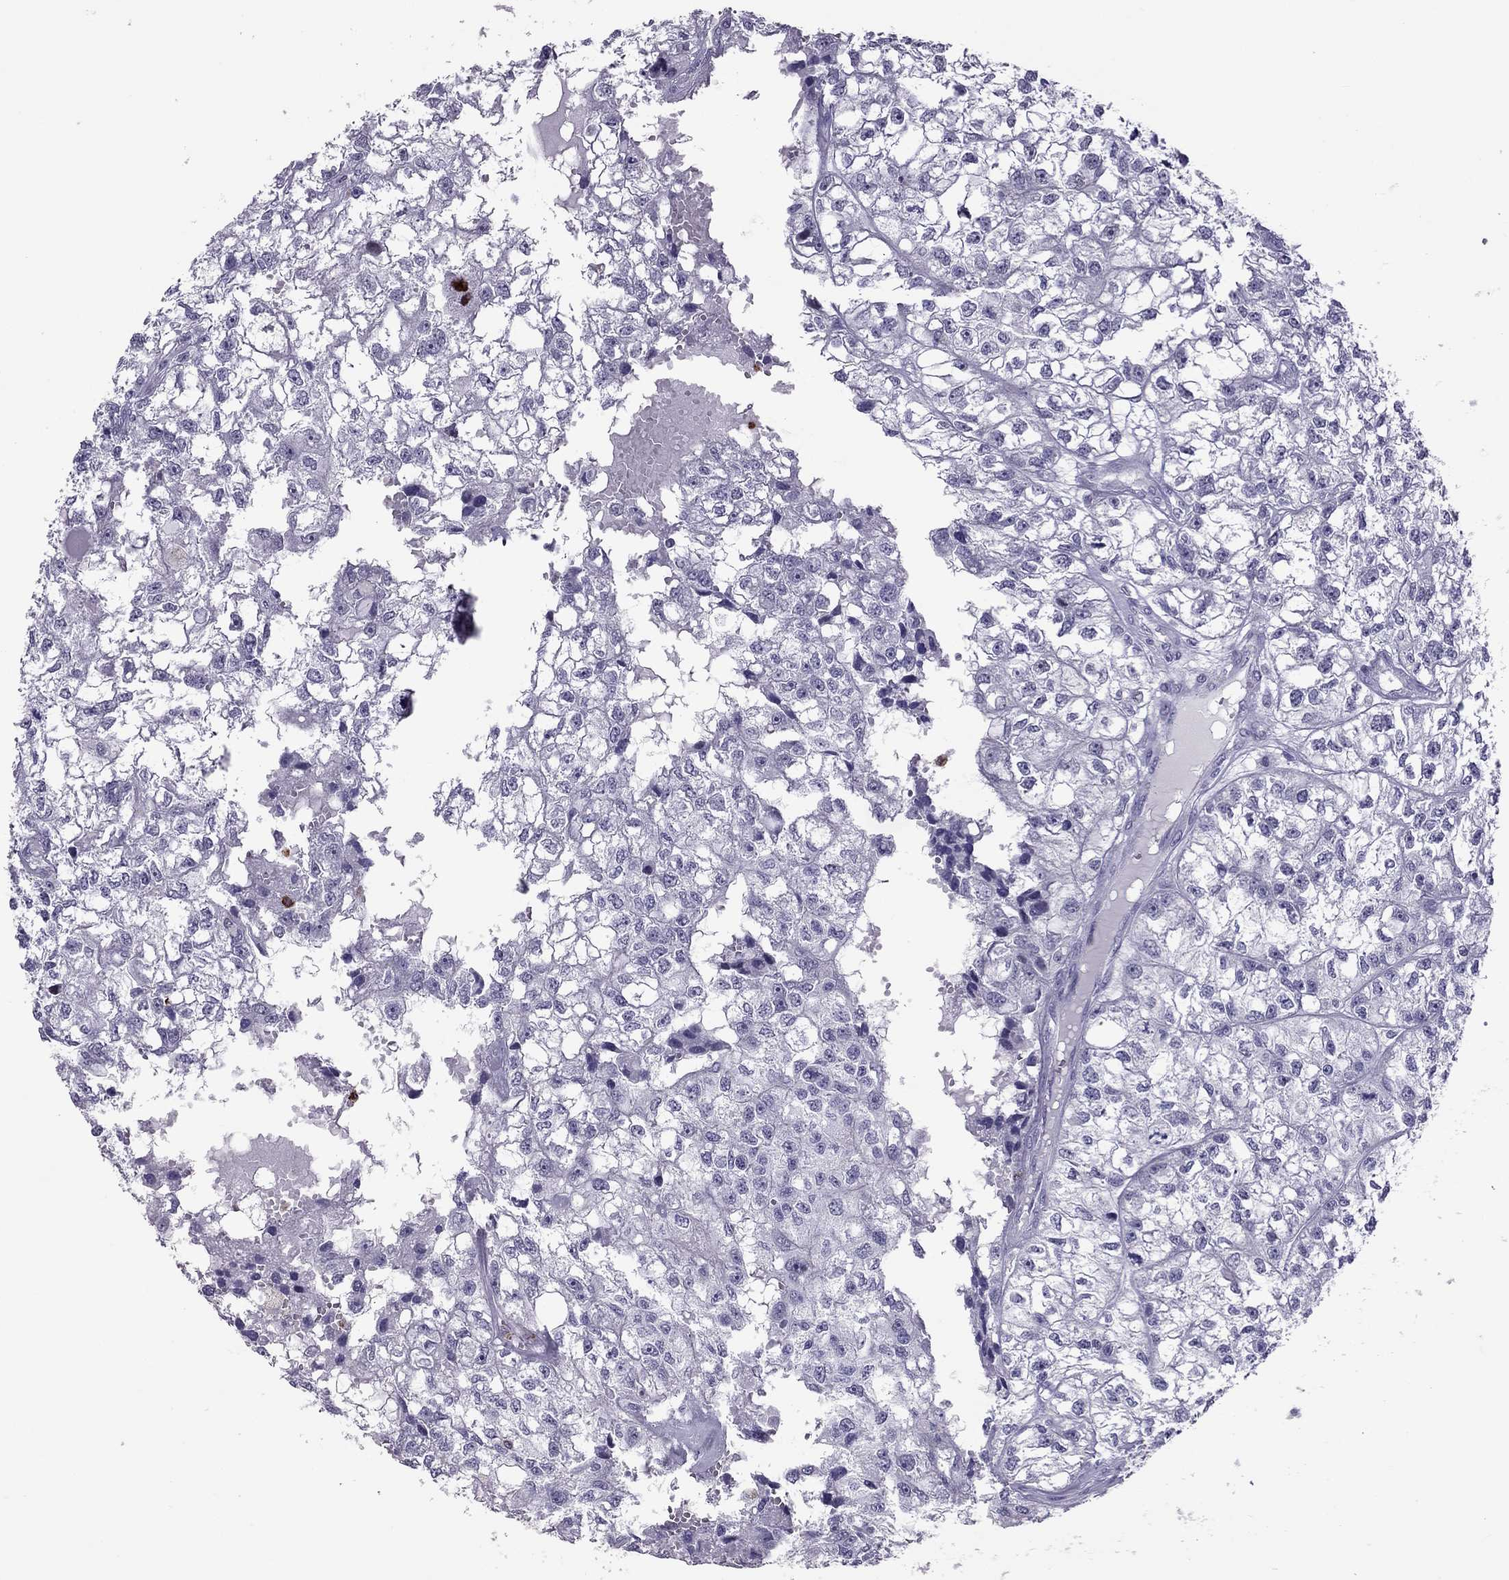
{"staining": {"intensity": "negative", "quantity": "none", "location": "none"}, "tissue": "renal cancer", "cell_type": "Tumor cells", "image_type": "cancer", "snomed": [{"axis": "morphology", "description": "Adenocarcinoma, NOS"}, {"axis": "topography", "description": "Kidney"}], "caption": "A high-resolution micrograph shows IHC staining of renal cancer, which demonstrates no significant staining in tumor cells.", "gene": "CCL27", "patient": {"sex": "male", "age": 56}}